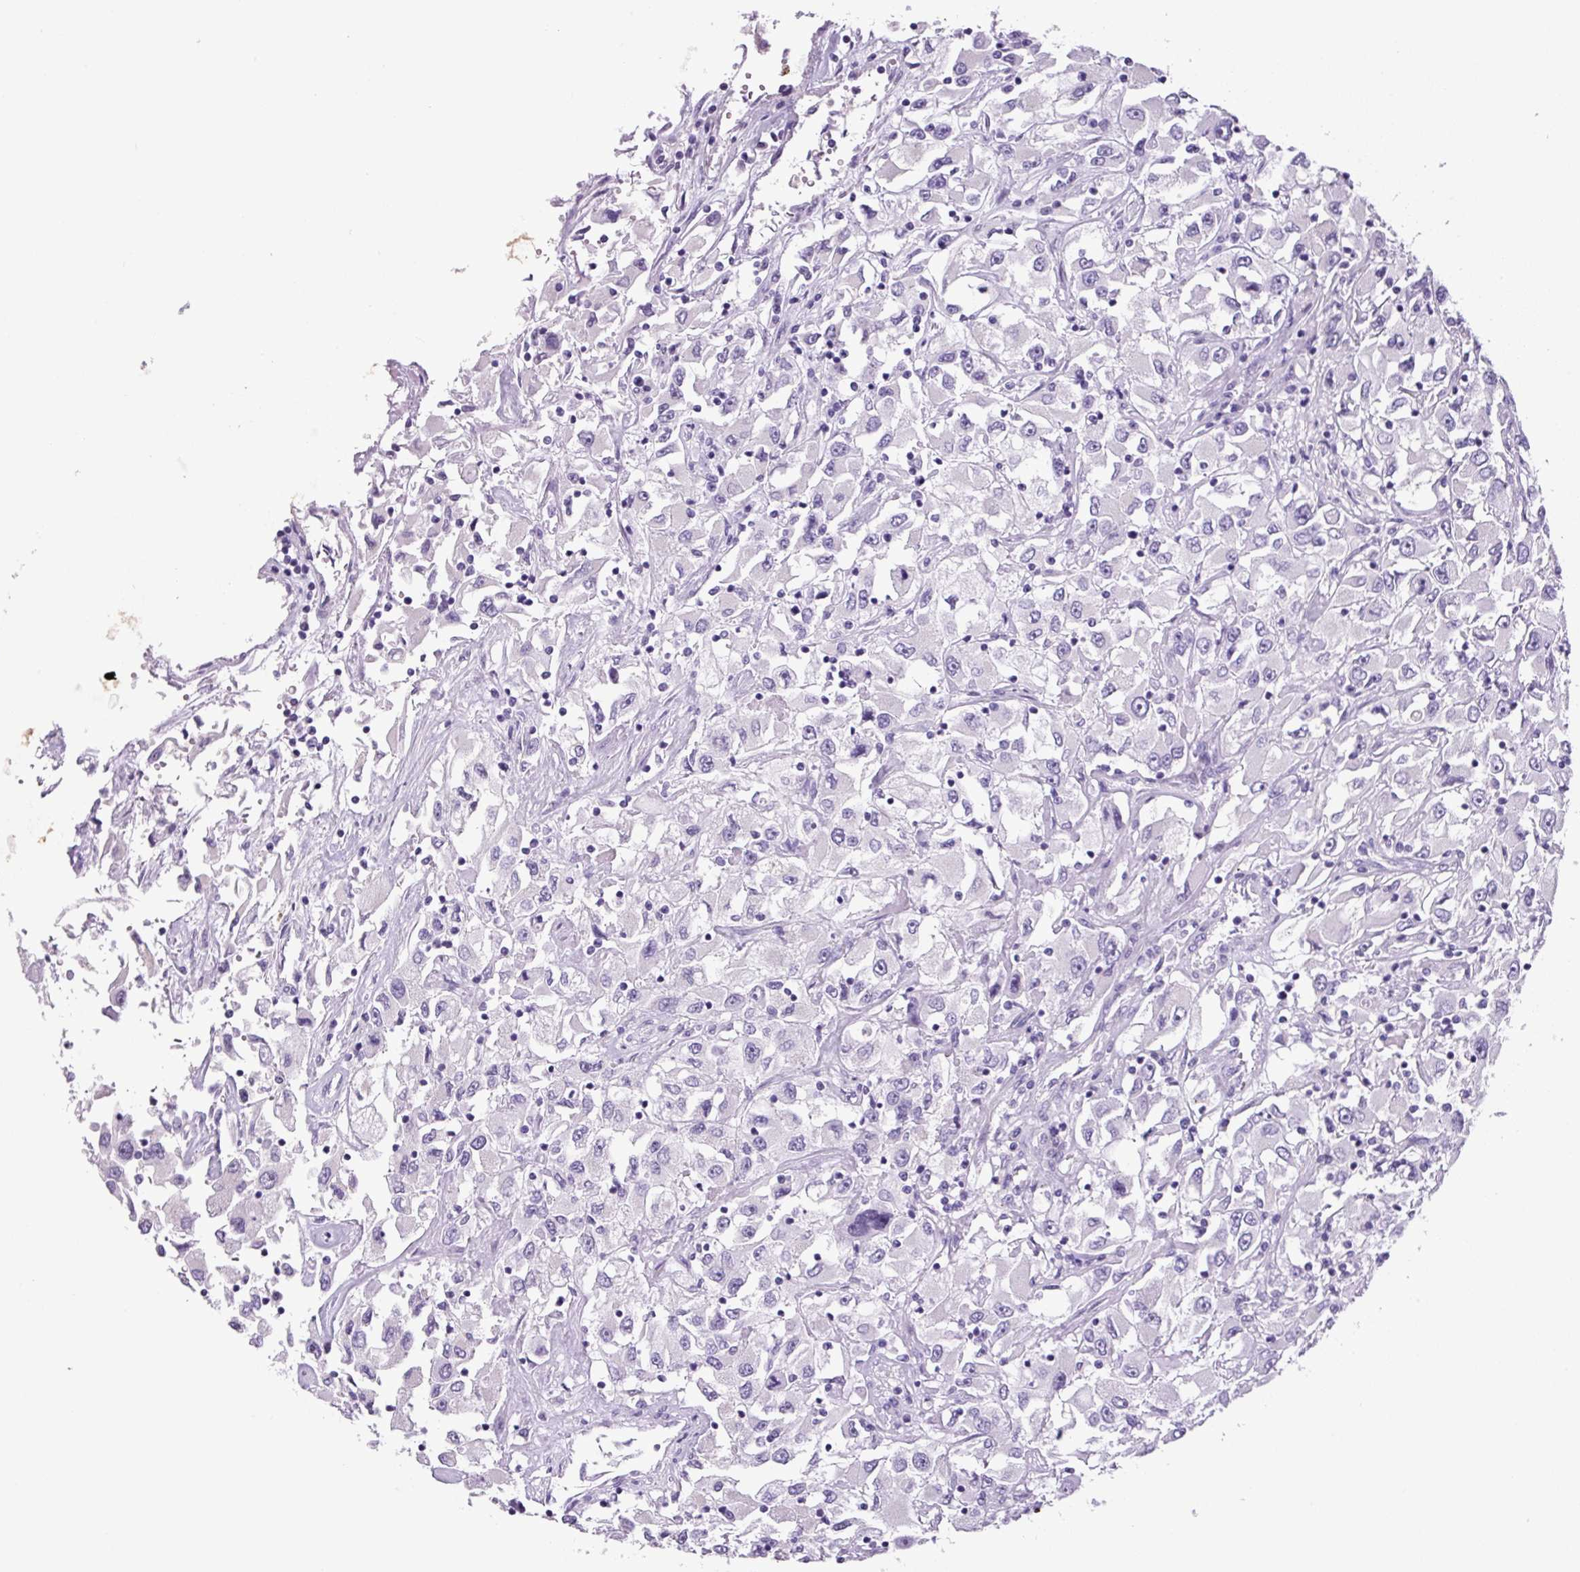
{"staining": {"intensity": "negative", "quantity": "none", "location": "none"}, "tissue": "renal cancer", "cell_type": "Tumor cells", "image_type": "cancer", "snomed": [{"axis": "morphology", "description": "Adenocarcinoma, NOS"}, {"axis": "topography", "description": "Kidney"}], "caption": "The histopathology image shows no significant positivity in tumor cells of renal cancer (adenocarcinoma). Nuclei are stained in blue.", "gene": "CHGA", "patient": {"sex": "female", "age": 52}}